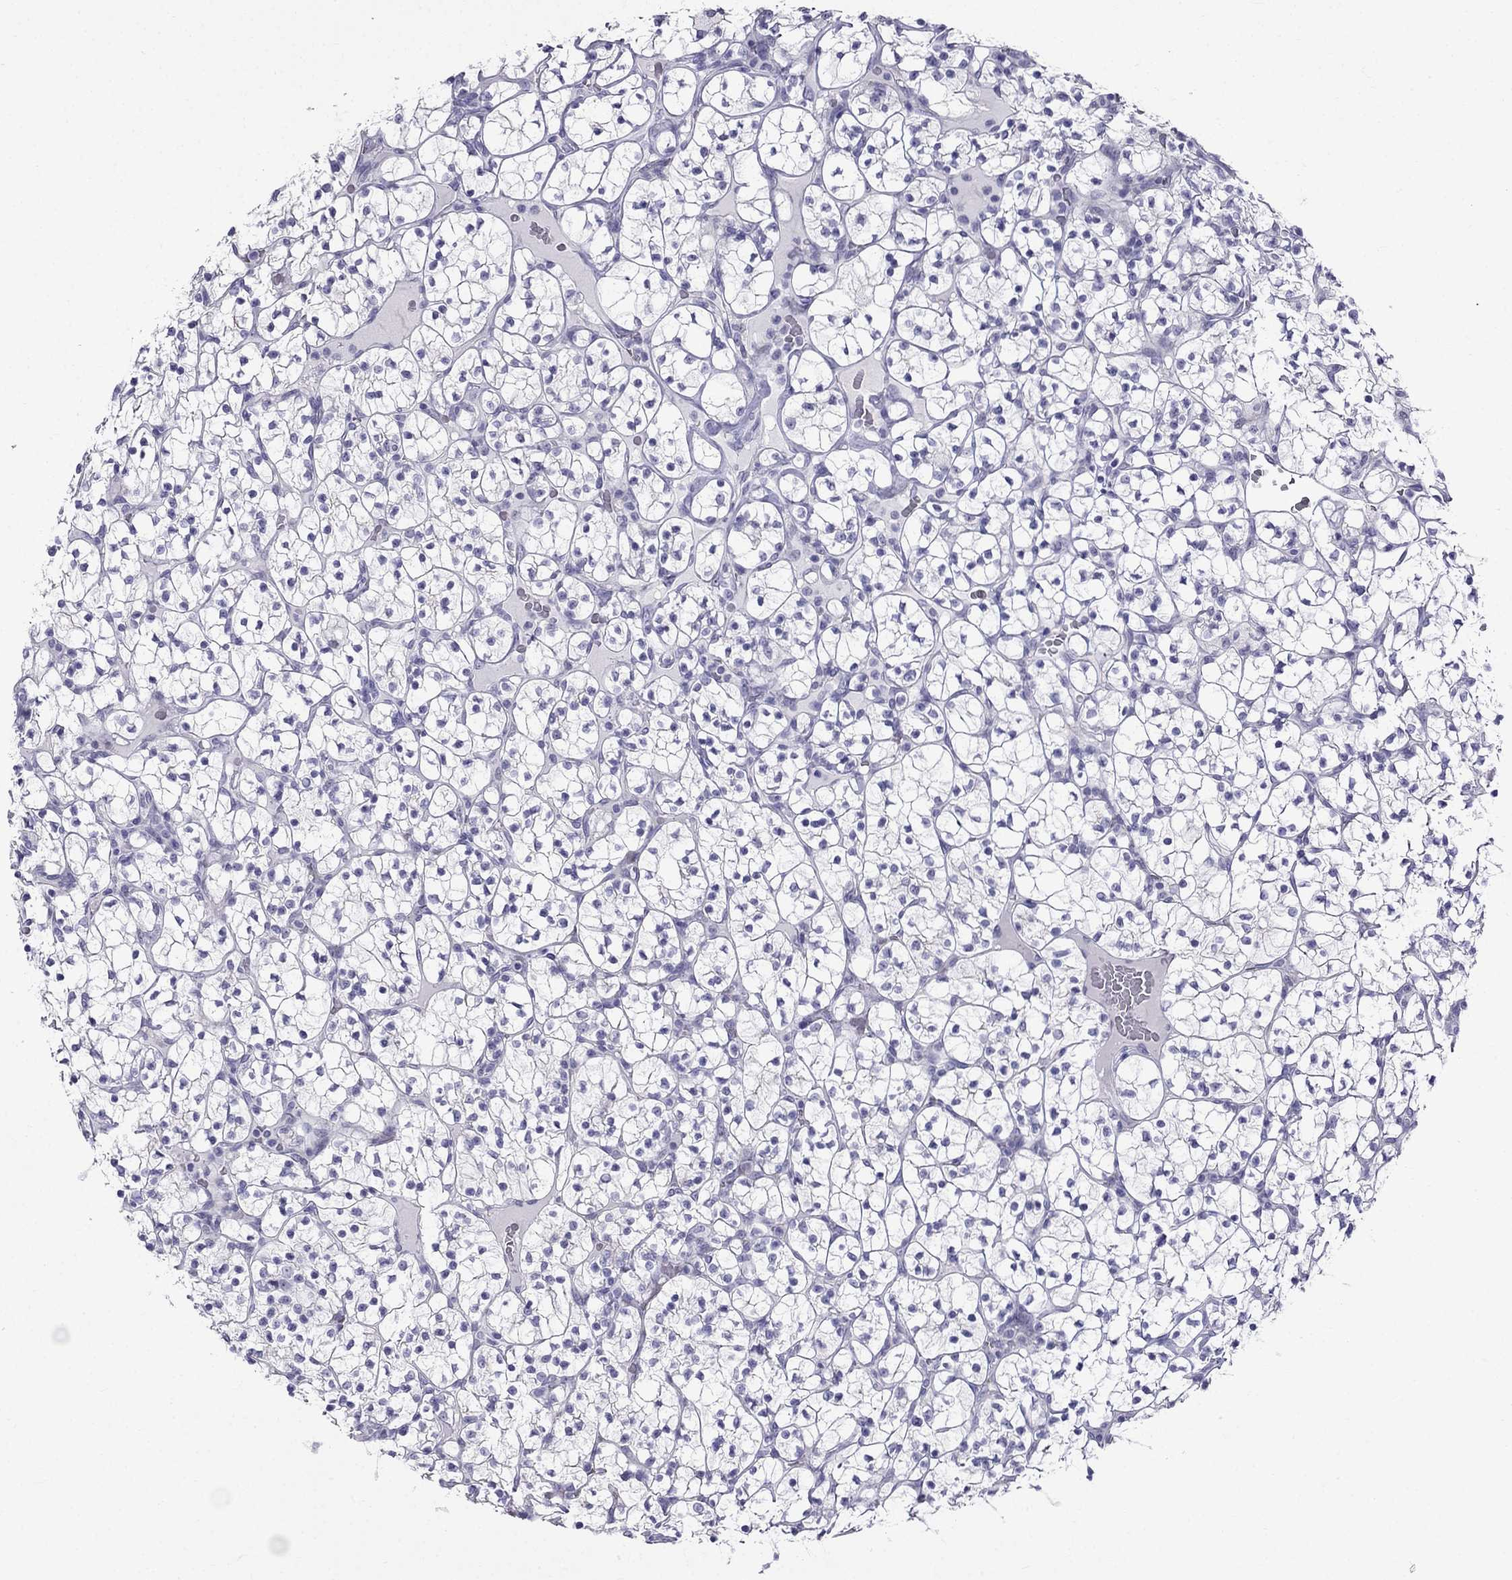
{"staining": {"intensity": "negative", "quantity": "none", "location": "none"}, "tissue": "renal cancer", "cell_type": "Tumor cells", "image_type": "cancer", "snomed": [{"axis": "morphology", "description": "Adenocarcinoma, NOS"}, {"axis": "topography", "description": "Kidney"}], "caption": "Immunohistochemical staining of human renal cancer exhibits no significant staining in tumor cells. Brightfield microscopy of immunohistochemistry (IHC) stained with DAB (3,3'-diaminobenzidine) (brown) and hematoxylin (blue), captured at high magnification.", "gene": "MGP", "patient": {"sex": "female", "age": 89}}